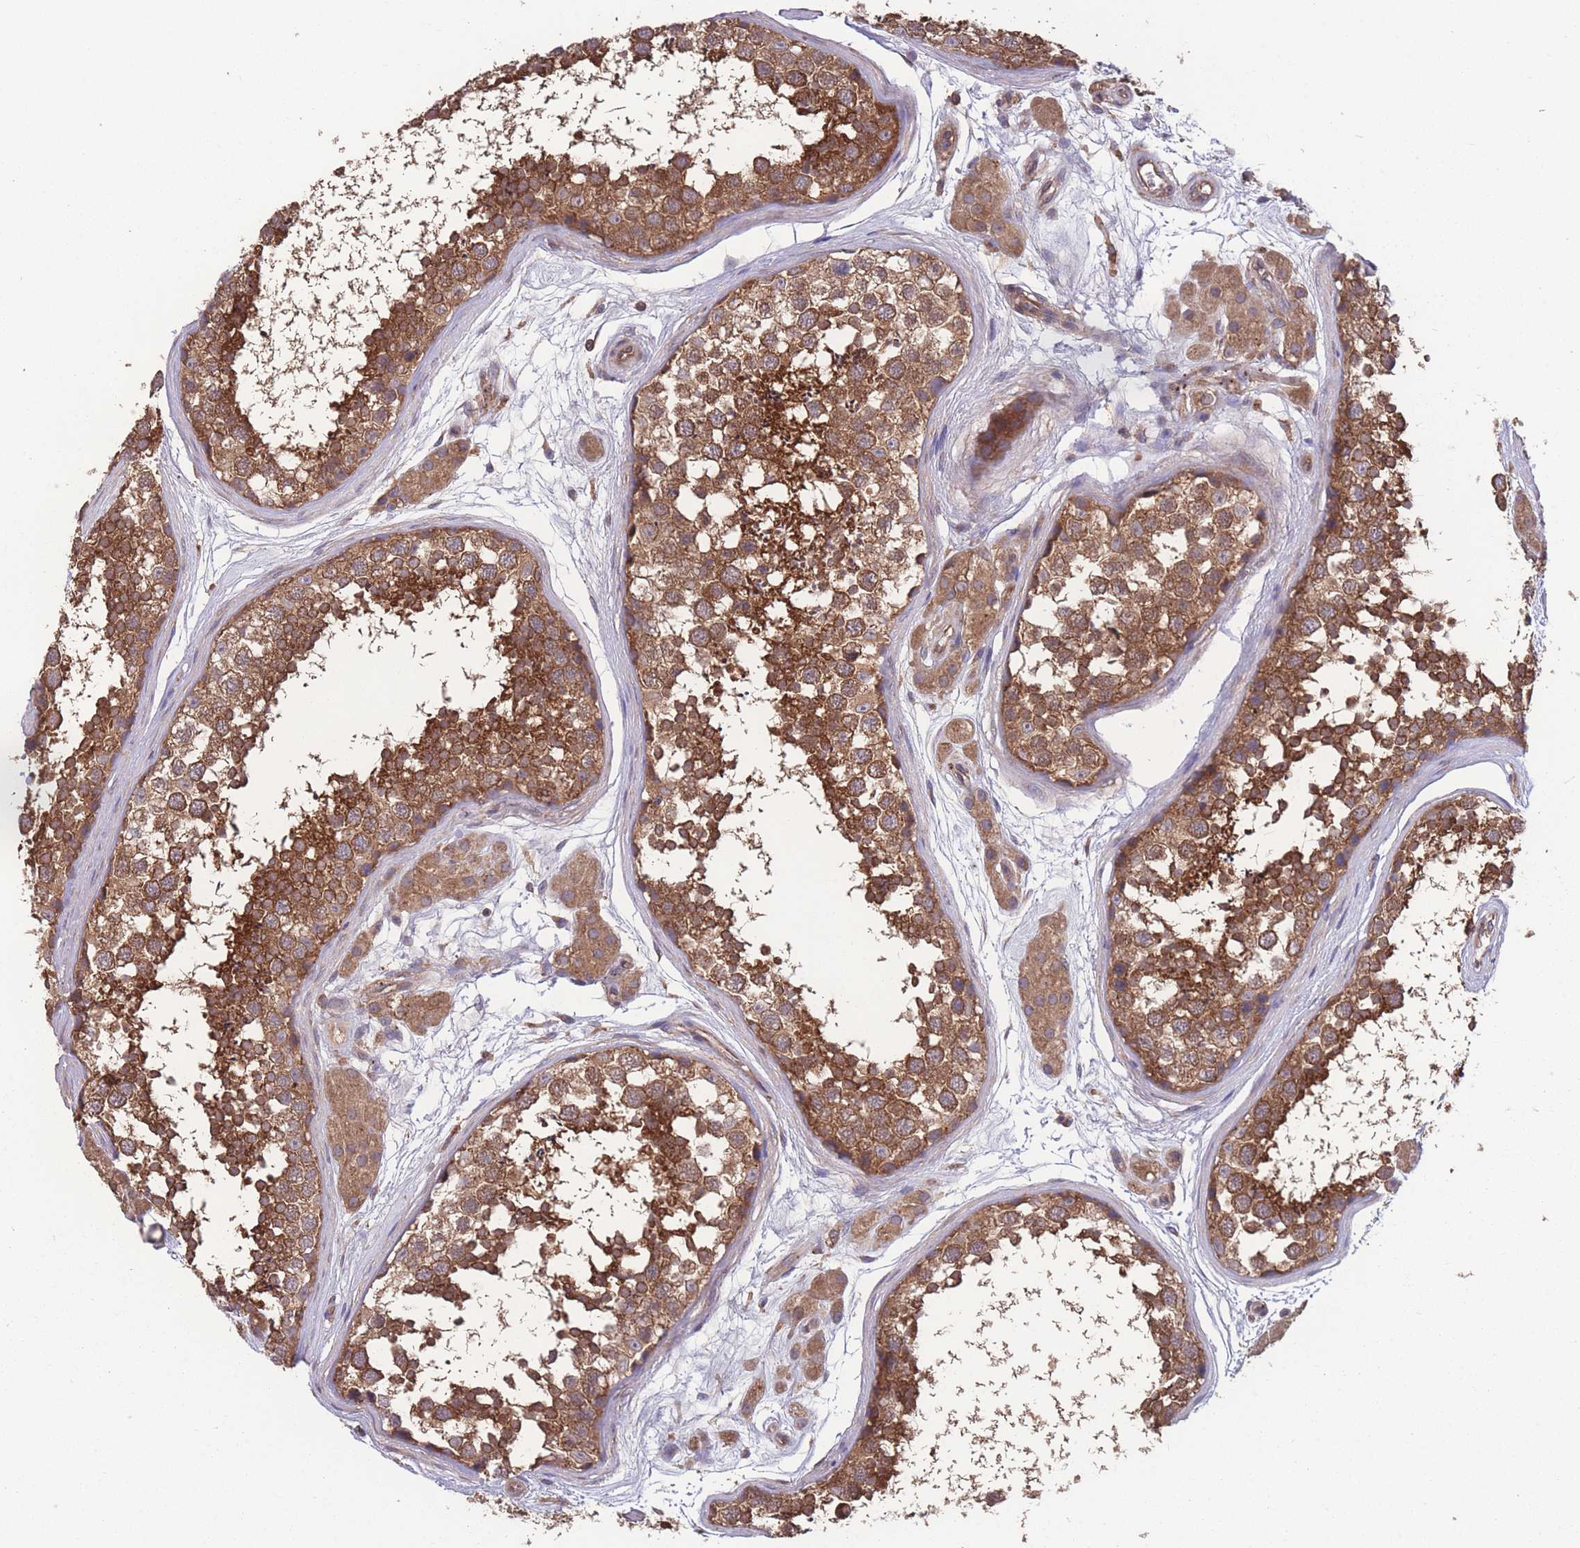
{"staining": {"intensity": "strong", "quantity": ">75%", "location": "cytoplasmic/membranous"}, "tissue": "testis", "cell_type": "Cells in seminiferous ducts", "image_type": "normal", "snomed": [{"axis": "morphology", "description": "Normal tissue, NOS"}, {"axis": "topography", "description": "Testis"}], "caption": "Benign testis was stained to show a protein in brown. There is high levels of strong cytoplasmic/membranous expression in about >75% of cells in seminiferous ducts. (IHC, brightfield microscopy, high magnification).", "gene": "ZPR1", "patient": {"sex": "male", "age": 56}}